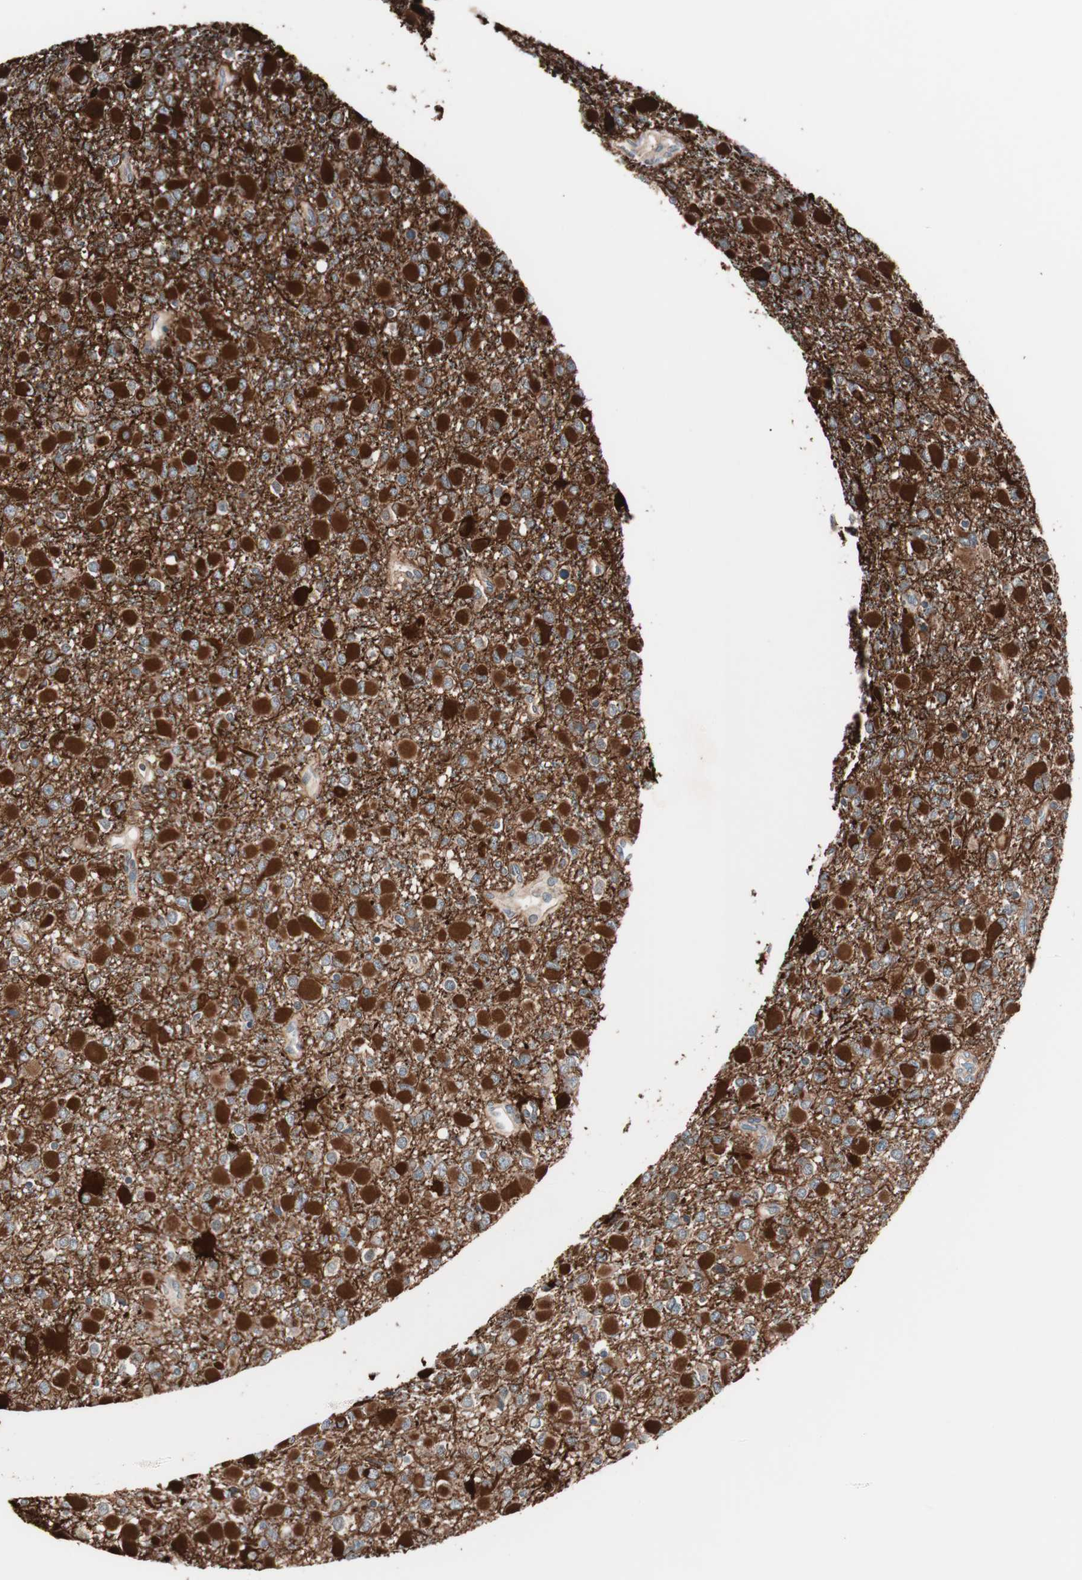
{"staining": {"intensity": "strong", "quantity": ">75%", "location": "cytoplasmic/membranous"}, "tissue": "glioma", "cell_type": "Tumor cells", "image_type": "cancer", "snomed": [{"axis": "morphology", "description": "Glioma, malignant, Low grade"}, {"axis": "topography", "description": "Brain"}], "caption": "Protein expression analysis of human low-grade glioma (malignant) reveals strong cytoplasmic/membranous positivity in approximately >75% of tumor cells.", "gene": "TSG101", "patient": {"sex": "male", "age": 42}}